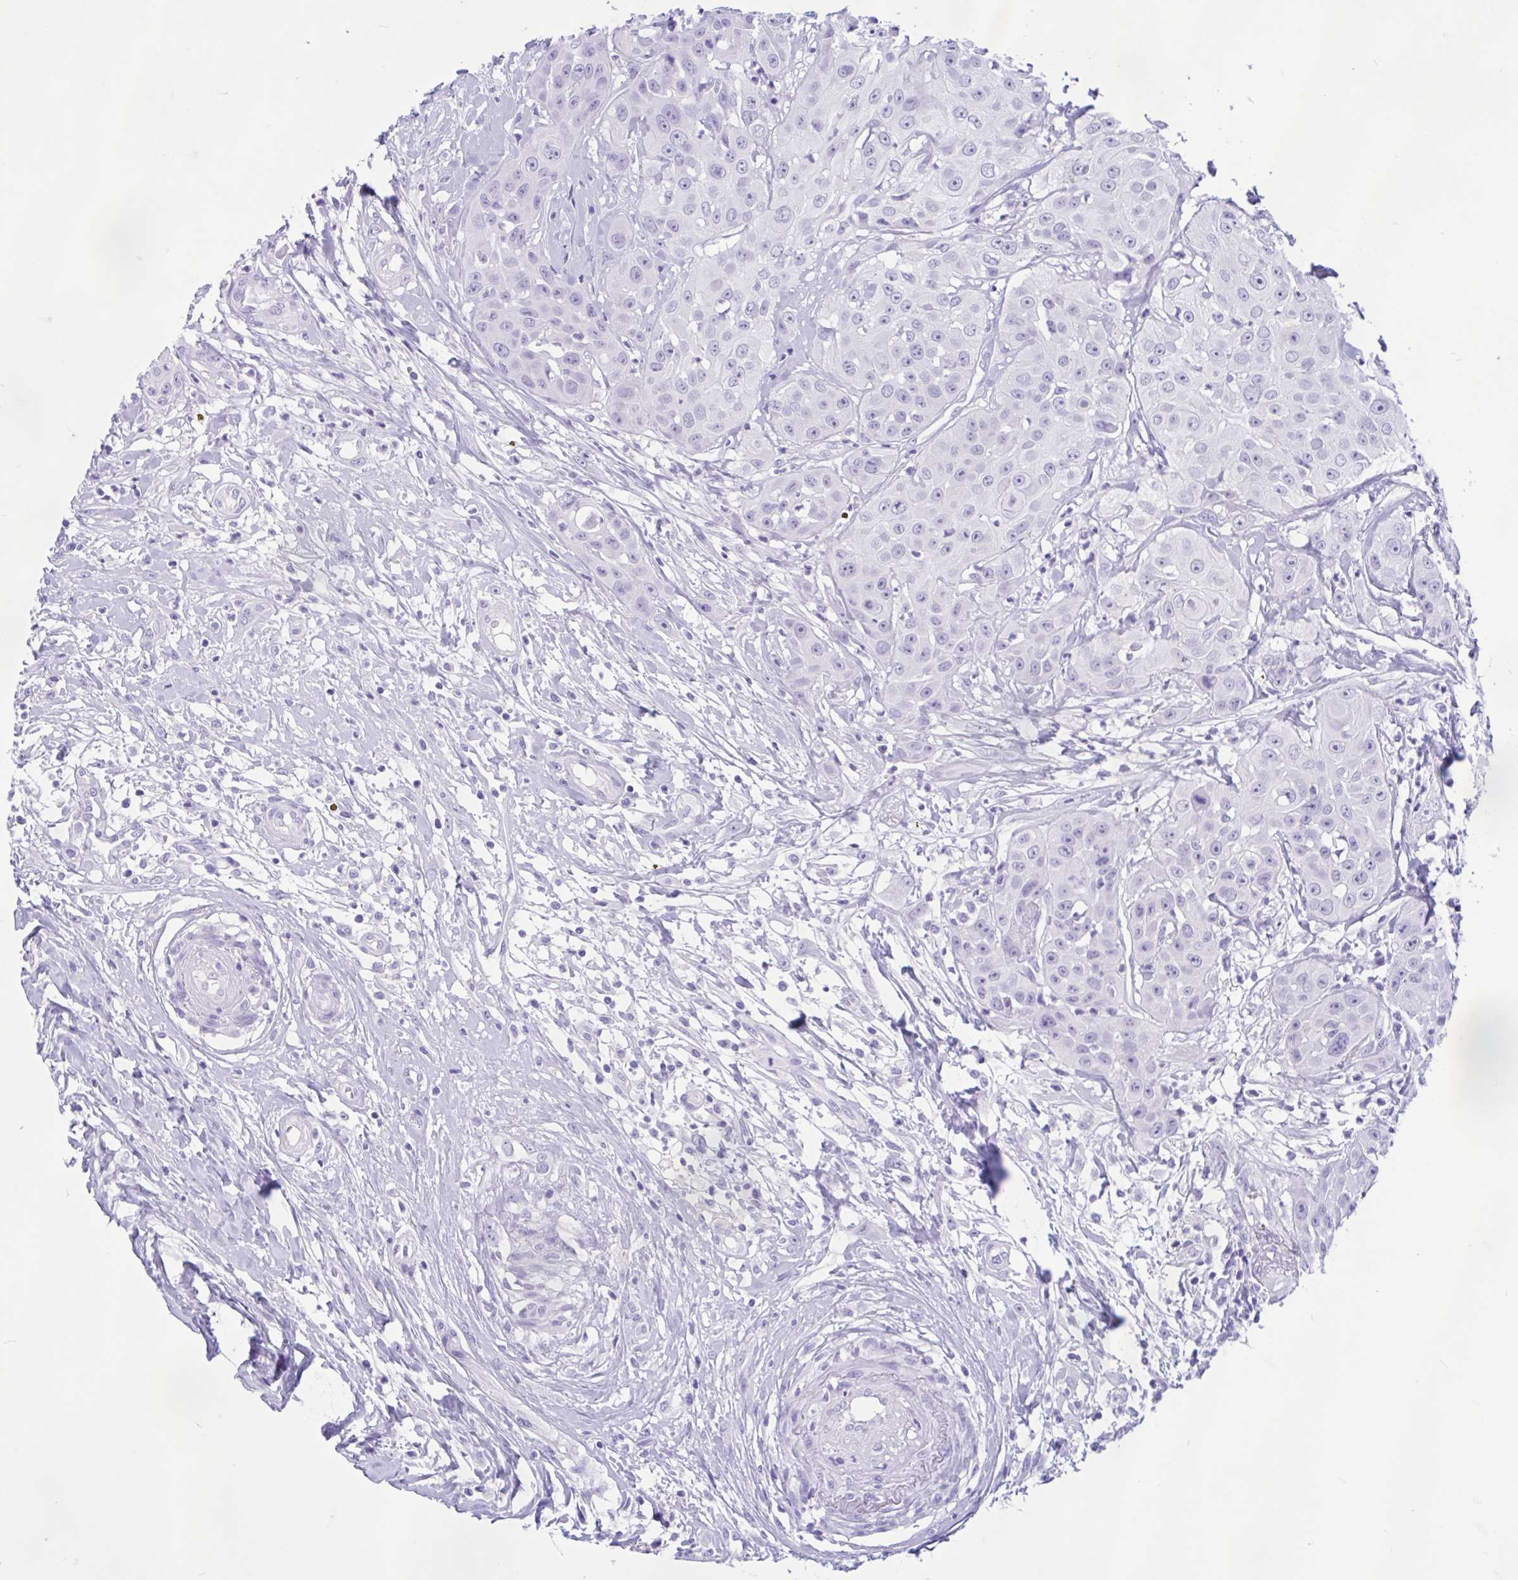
{"staining": {"intensity": "negative", "quantity": "none", "location": "none"}, "tissue": "head and neck cancer", "cell_type": "Tumor cells", "image_type": "cancer", "snomed": [{"axis": "morphology", "description": "Squamous cell carcinoma, NOS"}, {"axis": "topography", "description": "Head-Neck"}], "caption": "High magnification brightfield microscopy of squamous cell carcinoma (head and neck) stained with DAB (3,3'-diaminobenzidine) (brown) and counterstained with hematoxylin (blue): tumor cells show no significant staining. (Stains: DAB immunohistochemistry (IHC) with hematoxylin counter stain, Microscopy: brightfield microscopy at high magnification).", "gene": "ZNF319", "patient": {"sex": "male", "age": 83}}